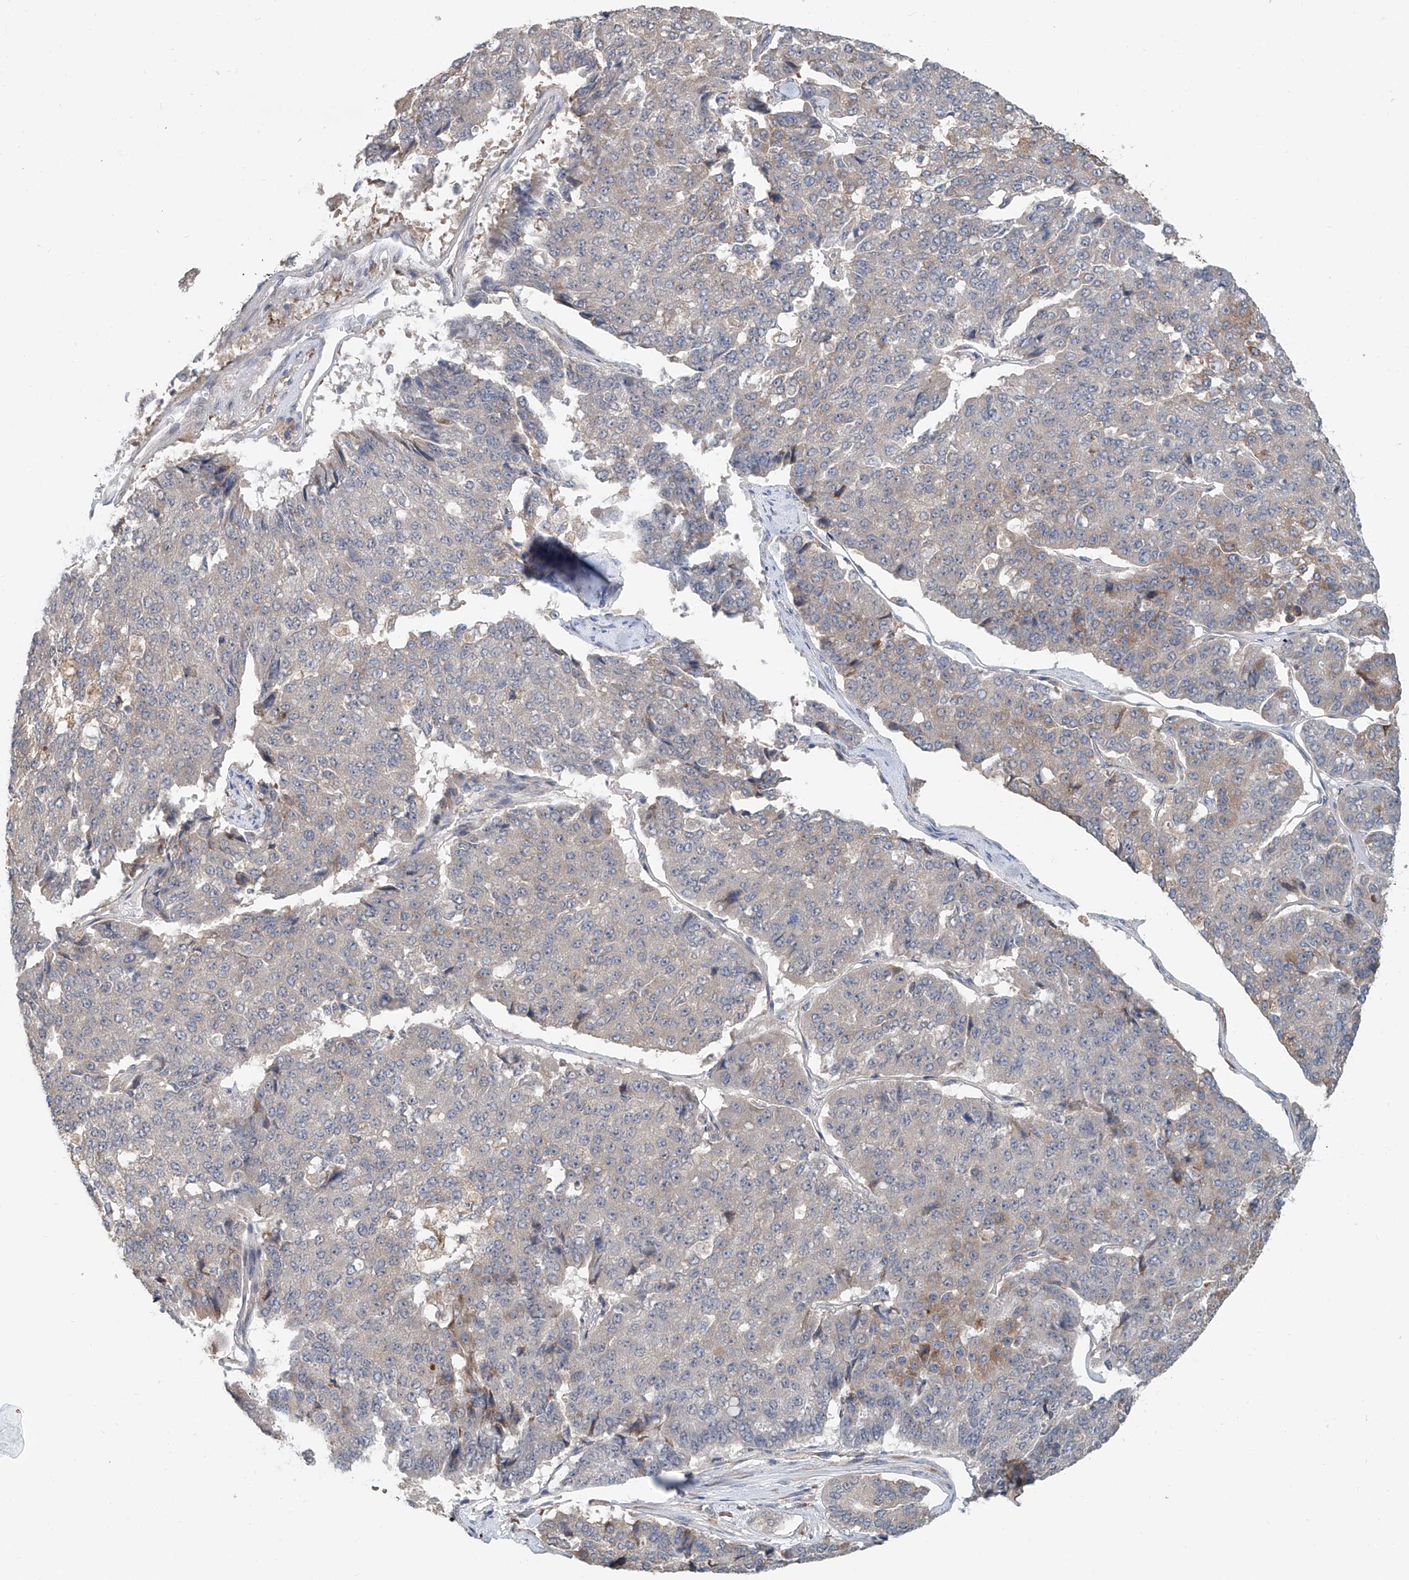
{"staining": {"intensity": "moderate", "quantity": "<25%", "location": "cytoplasmic/membranous"}, "tissue": "pancreatic cancer", "cell_type": "Tumor cells", "image_type": "cancer", "snomed": [{"axis": "morphology", "description": "Adenocarcinoma, NOS"}, {"axis": "topography", "description": "Pancreas"}], "caption": "Protein expression analysis of human pancreatic adenocarcinoma reveals moderate cytoplasmic/membranous positivity in about <25% of tumor cells.", "gene": "KCNK10", "patient": {"sex": "male", "age": 50}}